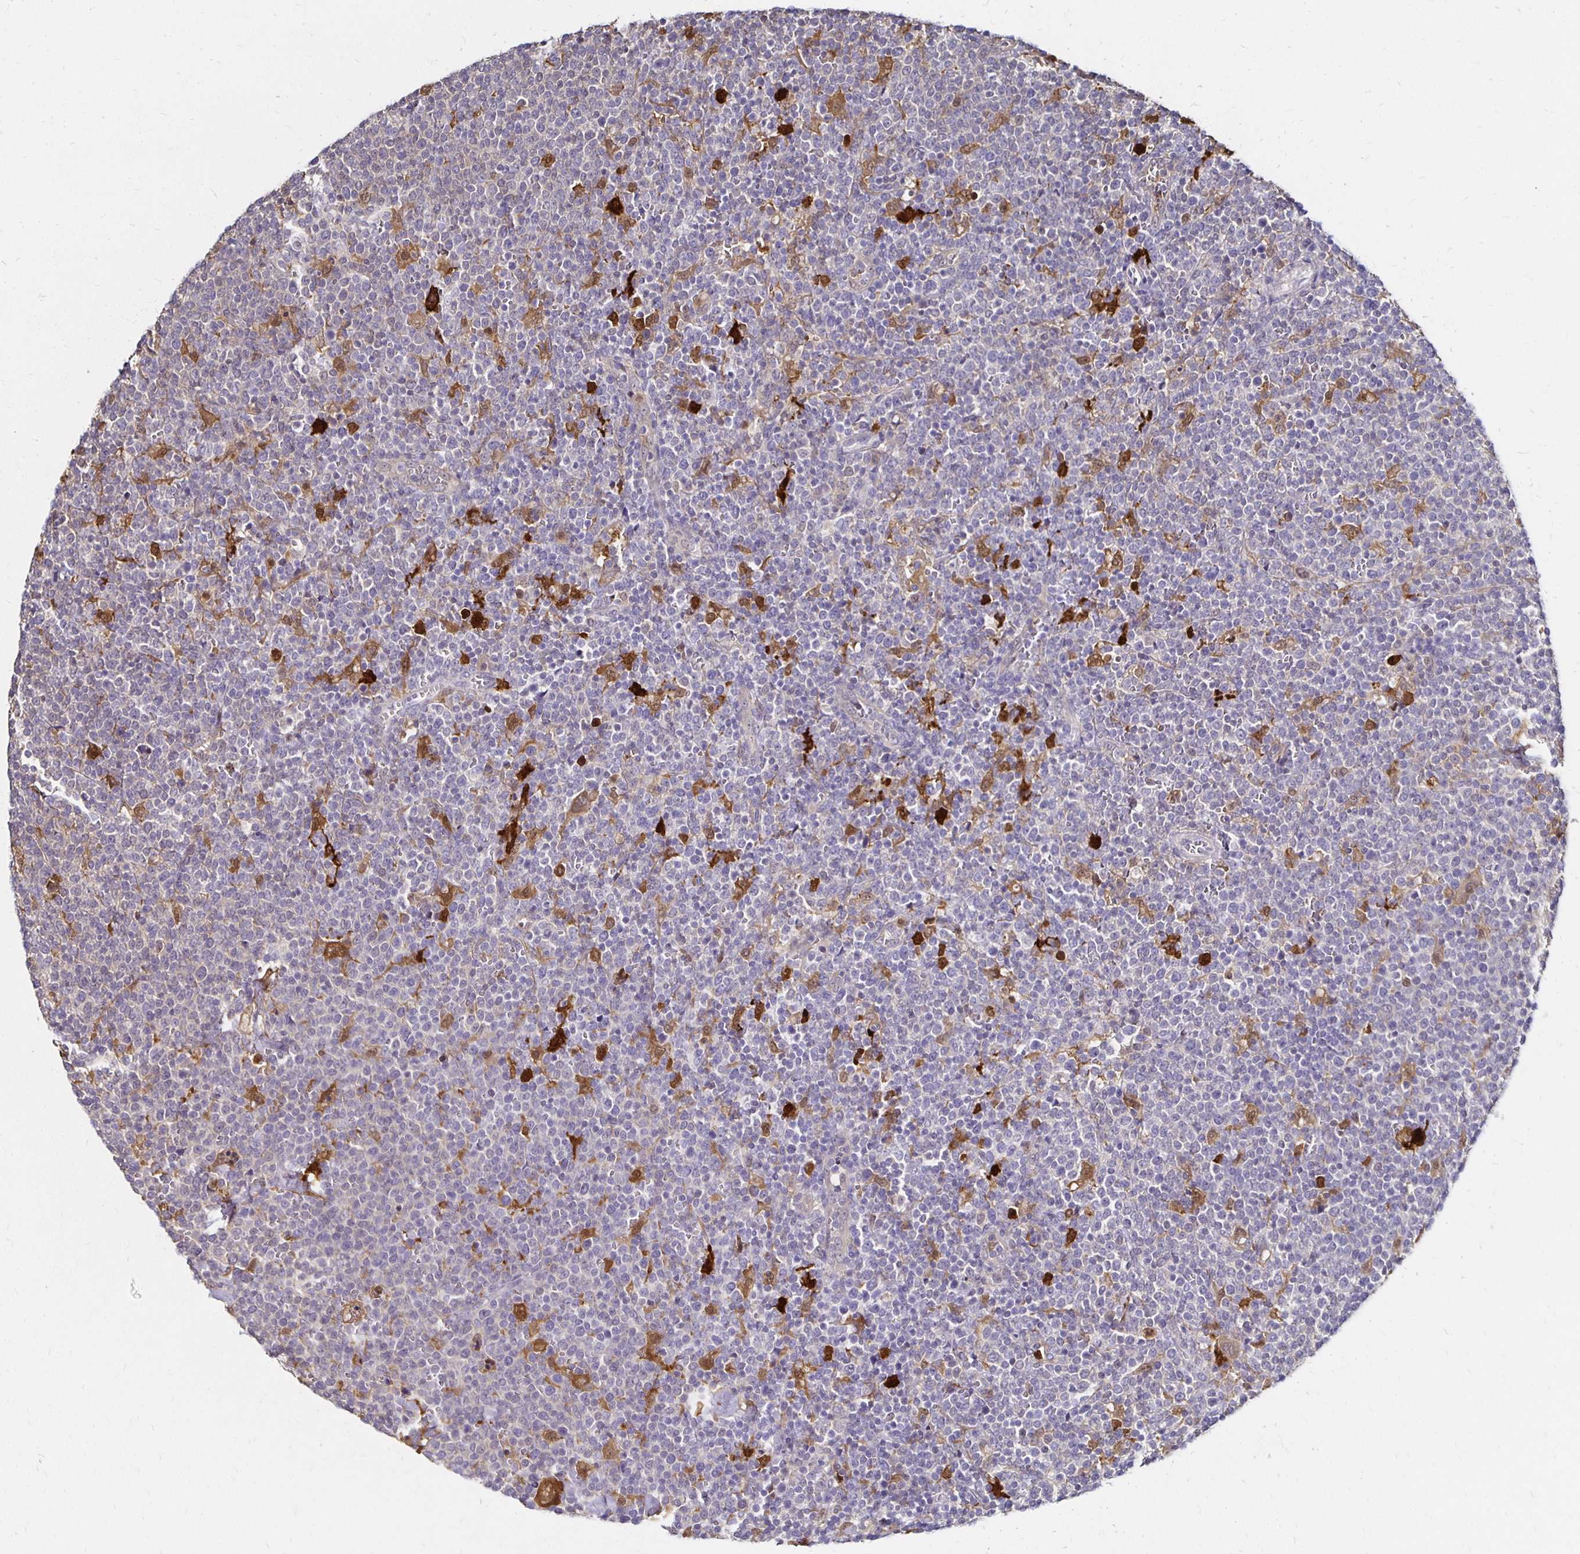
{"staining": {"intensity": "negative", "quantity": "none", "location": "none"}, "tissue": "lymphoma", "cell_type": "Tumor cells", "image_type": "cancer", "snomed": [{"axis": "morphology", "description": "Malignant lymphoma, non-Hodgkin's type, High grade"}, {"axis": "topography", "description": "Lymph node"}], "caption": "This is an IHC photomicrograph of lymphoma. There is no staining in tumor cells.", "gene": "TXN", "patient": {"sex": "male", "age": 61}}